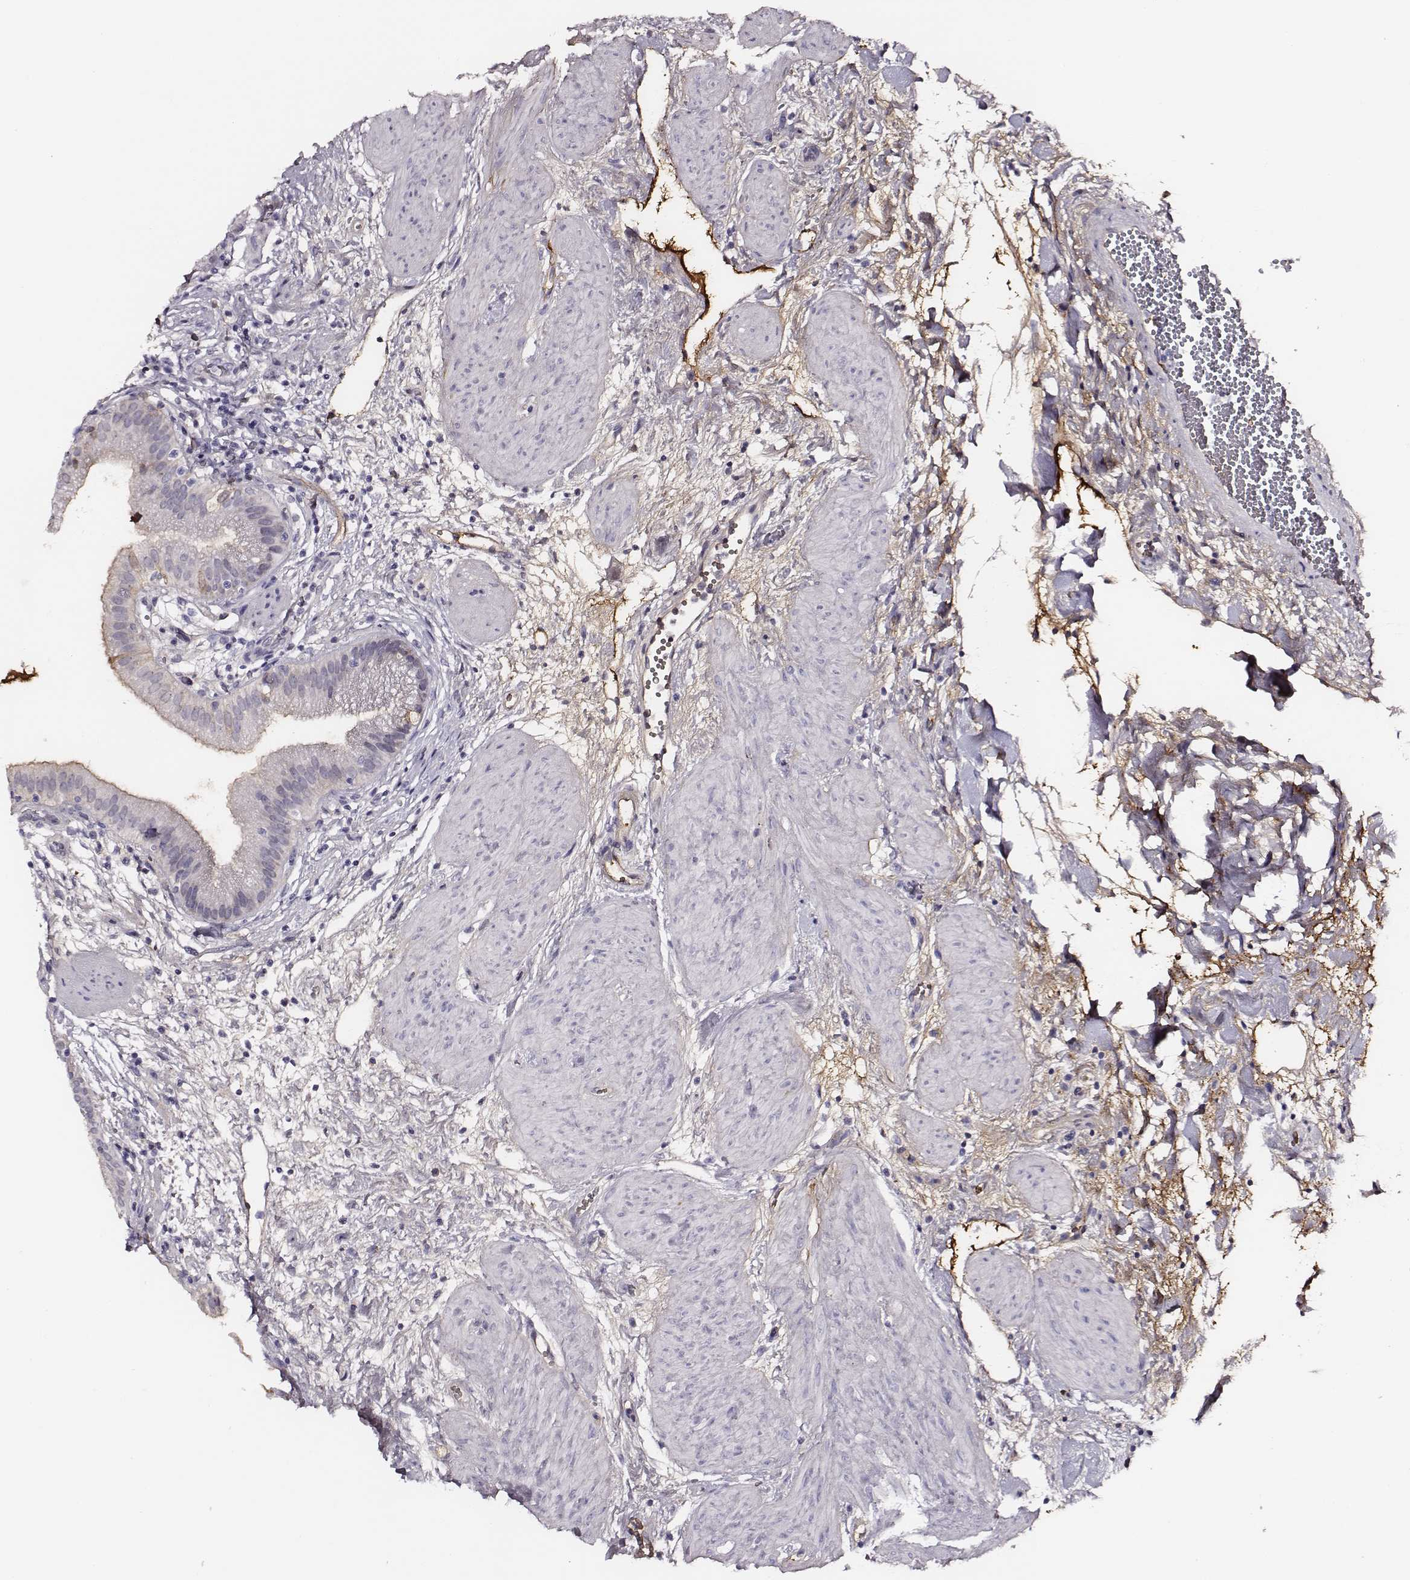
{"staining": {"intensity": "negative", "quantity": "none", "location": "none"}, "tissue": "gallbladder", "cell_type": "Glandular cells", "image_type": "normal", "snomed": [{"axis": "morphology", "description": "Normal tissue, NOS"}, {"axis": "topography", "description": "Gallbladder"}], "caption": "An immunohistochemistry (IHC) histopathology image of benign gallbladder is shown. There is no staining in glandular cells of gallbladder.", "gene": "TF", "patient": {"sex": "female", "age": 65}}